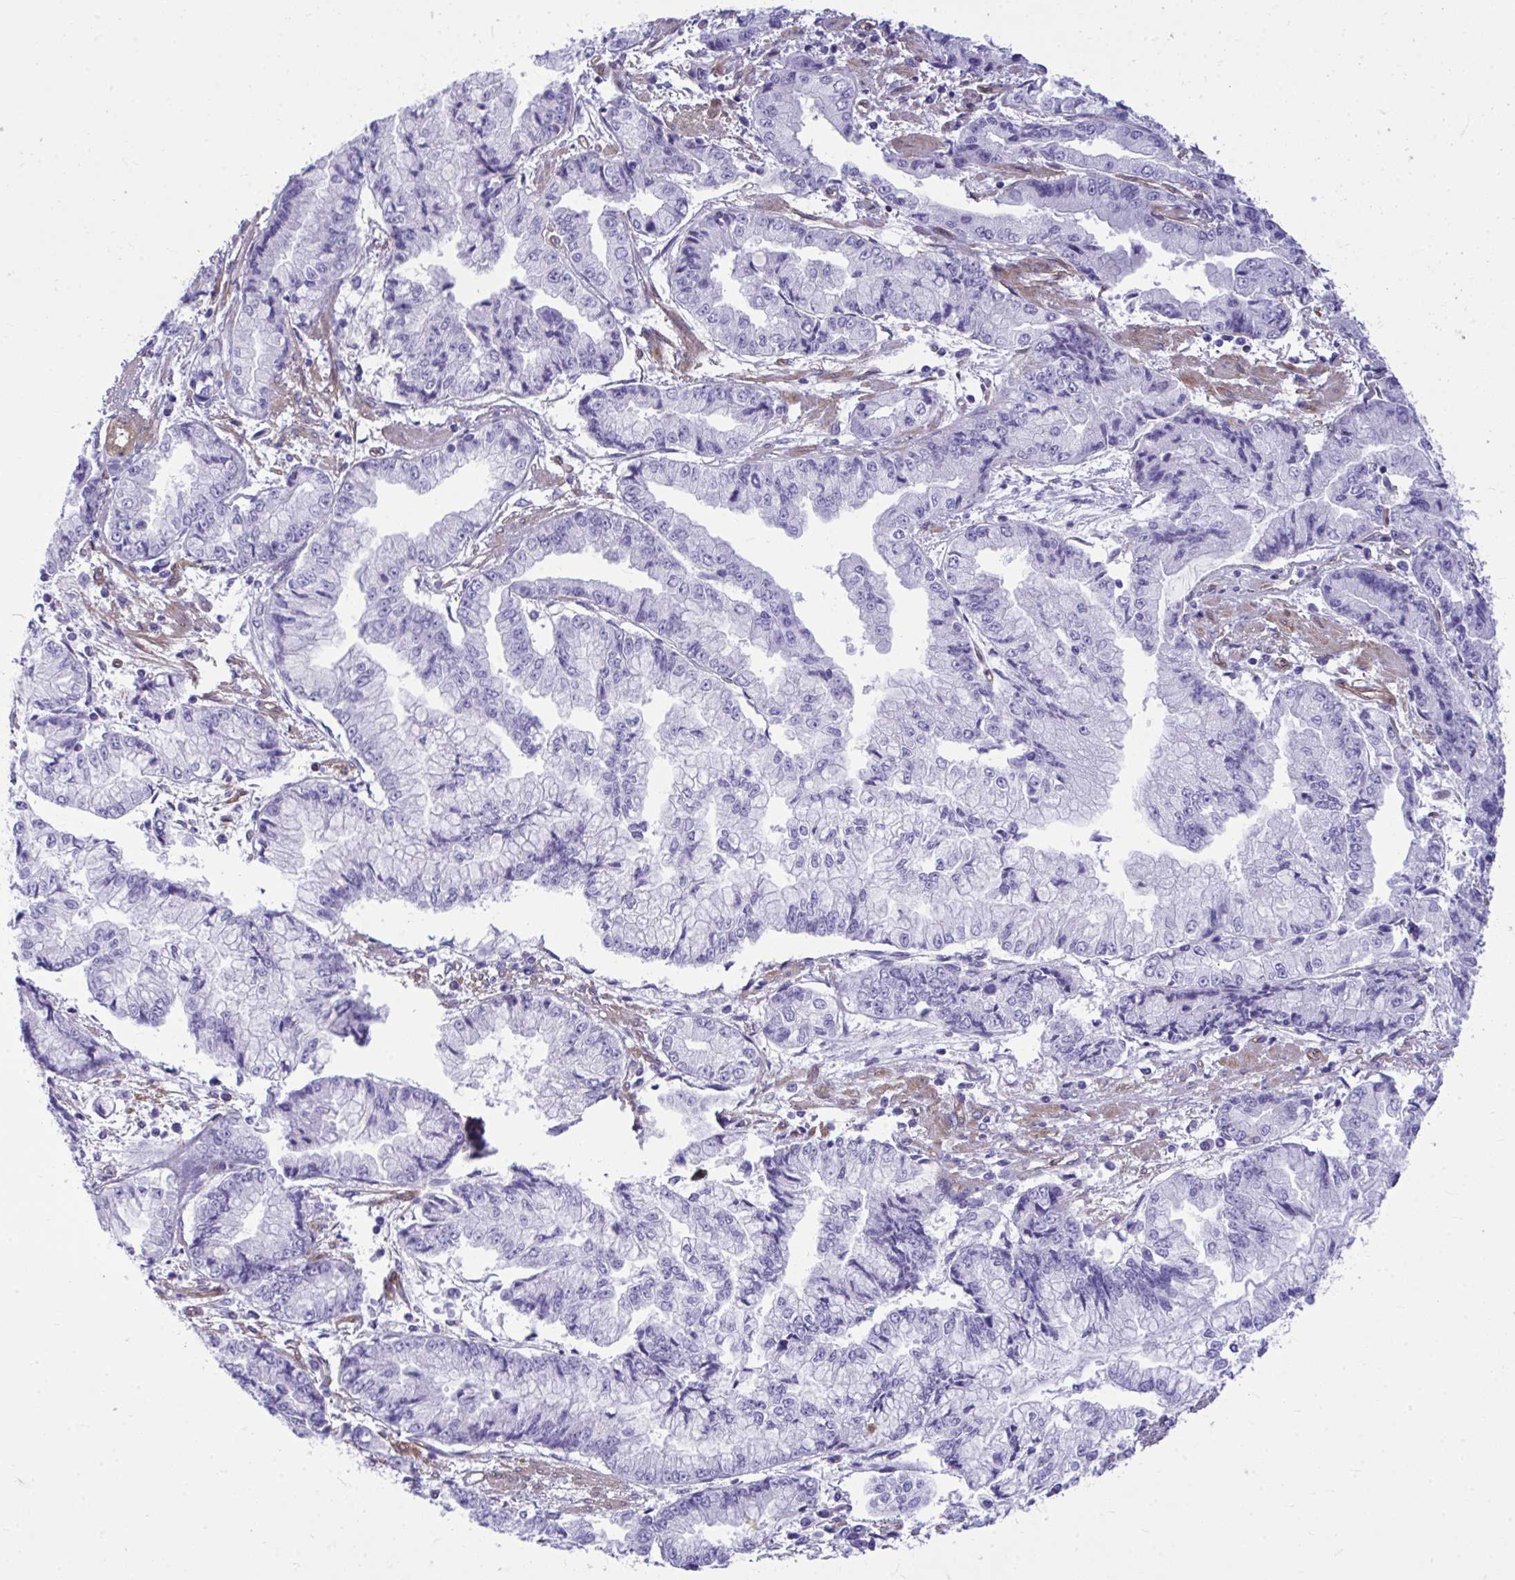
{"staining": {"intensity": "negative", "quantity": "none", "location": "none"}, "tissue": "stomach cancer", "cell_type": "Tumor cells", "image_type": "cancer", "snomed": [{"axis": "morphology", "description": "Adenocarcinoma, NOS"}, {"axis": "topography", "description": "Stomach, upper"}], "caption": "Protein analysis of adenocarcinoma (stomach) reveals no significant positivity in tumor cells. (Brightfield microscopy of DAB IHC at high magnification).", "gene": "LIMS2", "patient": {"sex": "female", "age": 74}}